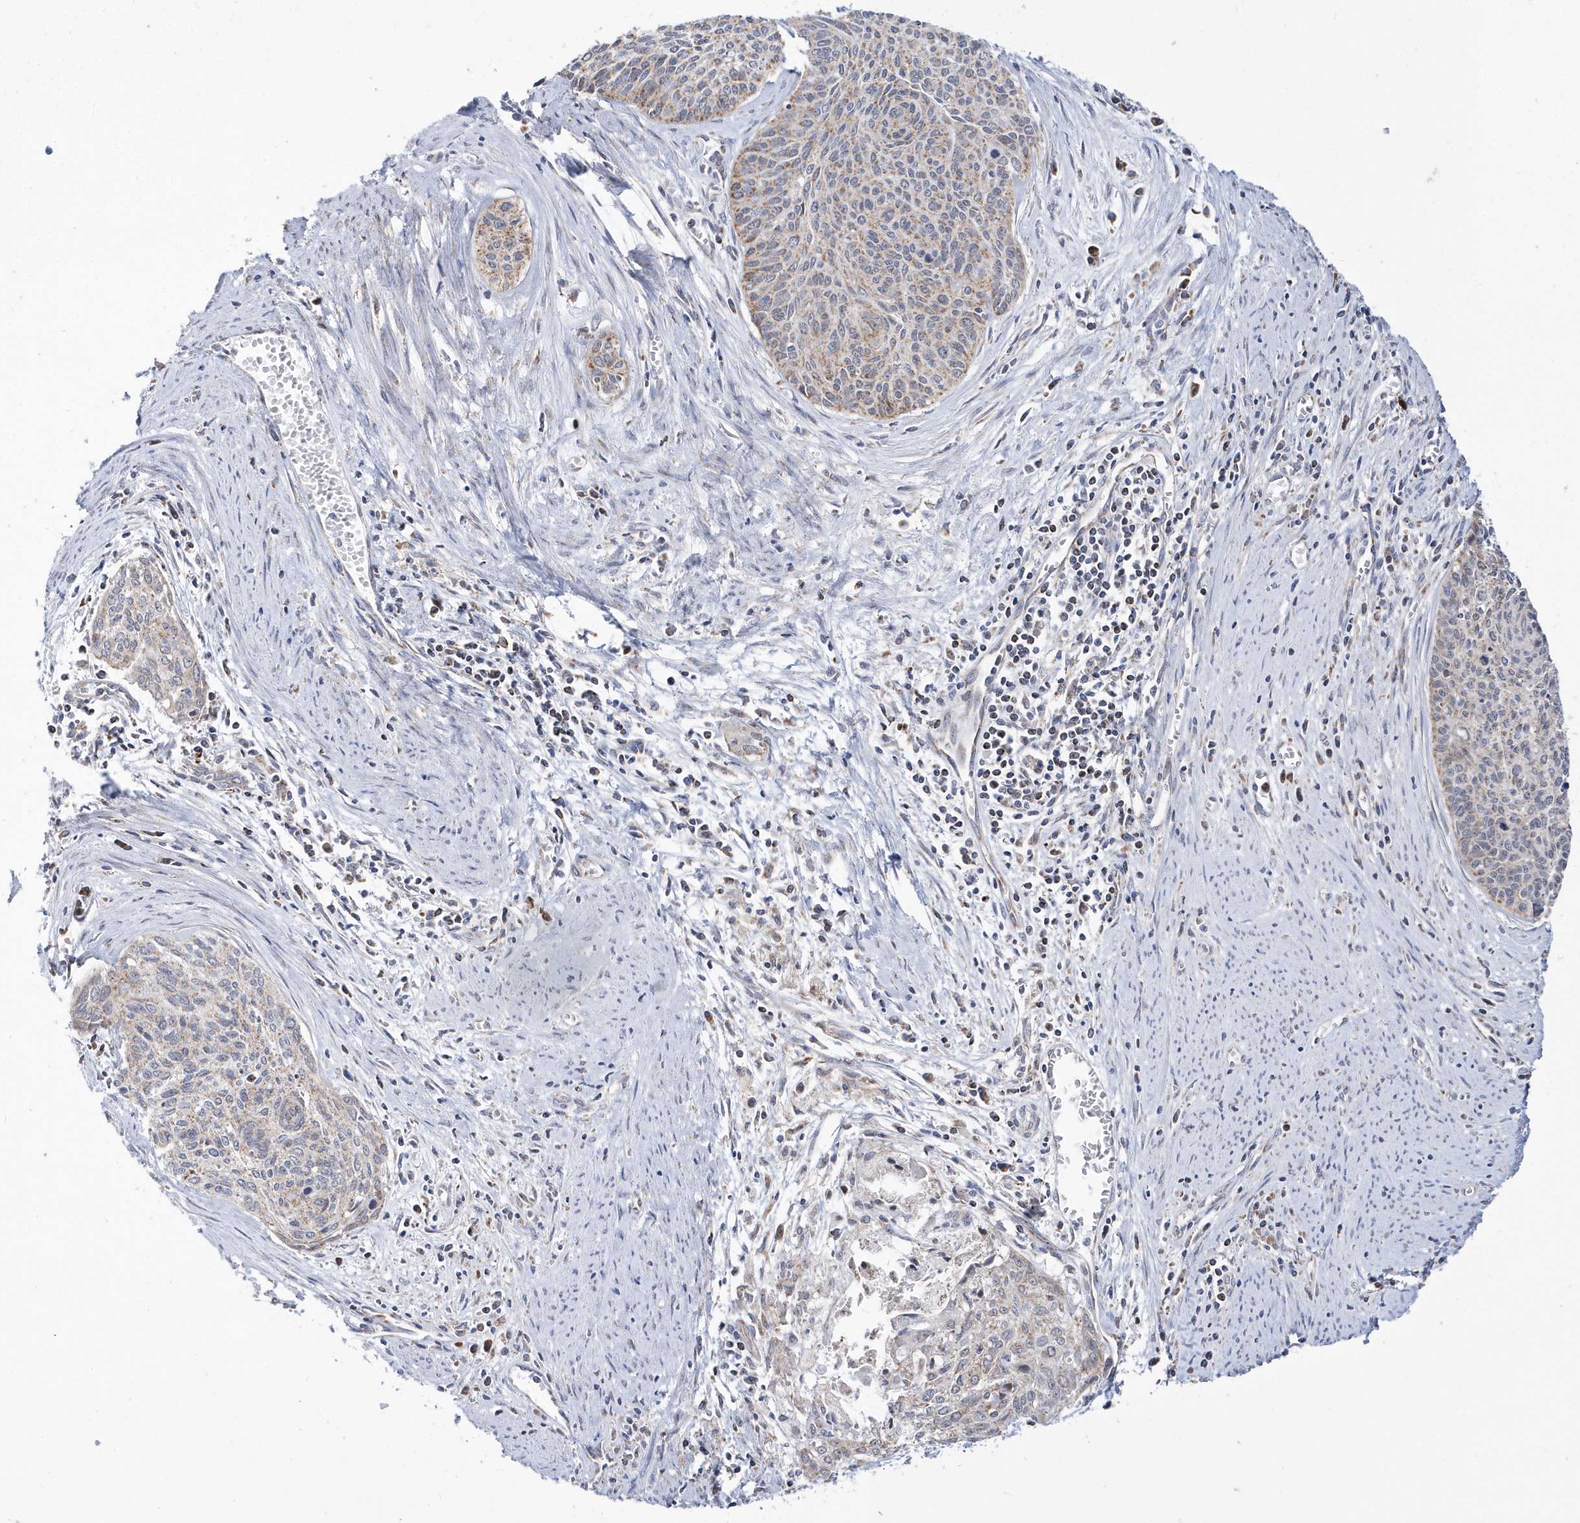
{"staining": {"intensity": "weak", "quantity": "<25%", "location": "cytoplasmic/membranous"}, "tissue": "cervical cancer", "cell_type": "Tumor cells", "image_type": "cancer", "snomed": [{"axis": "morphology", "description": "Squamous cell carcinoma, NOS"}, {"axis": "topography", "description": "Cervix"}], "caption": "Cervical cancer was stained to show a protein in brown. There is no significant positivity in tumor cells.", "gene": "SPATA5", "patient": {"sex": "female", "age": 55}}